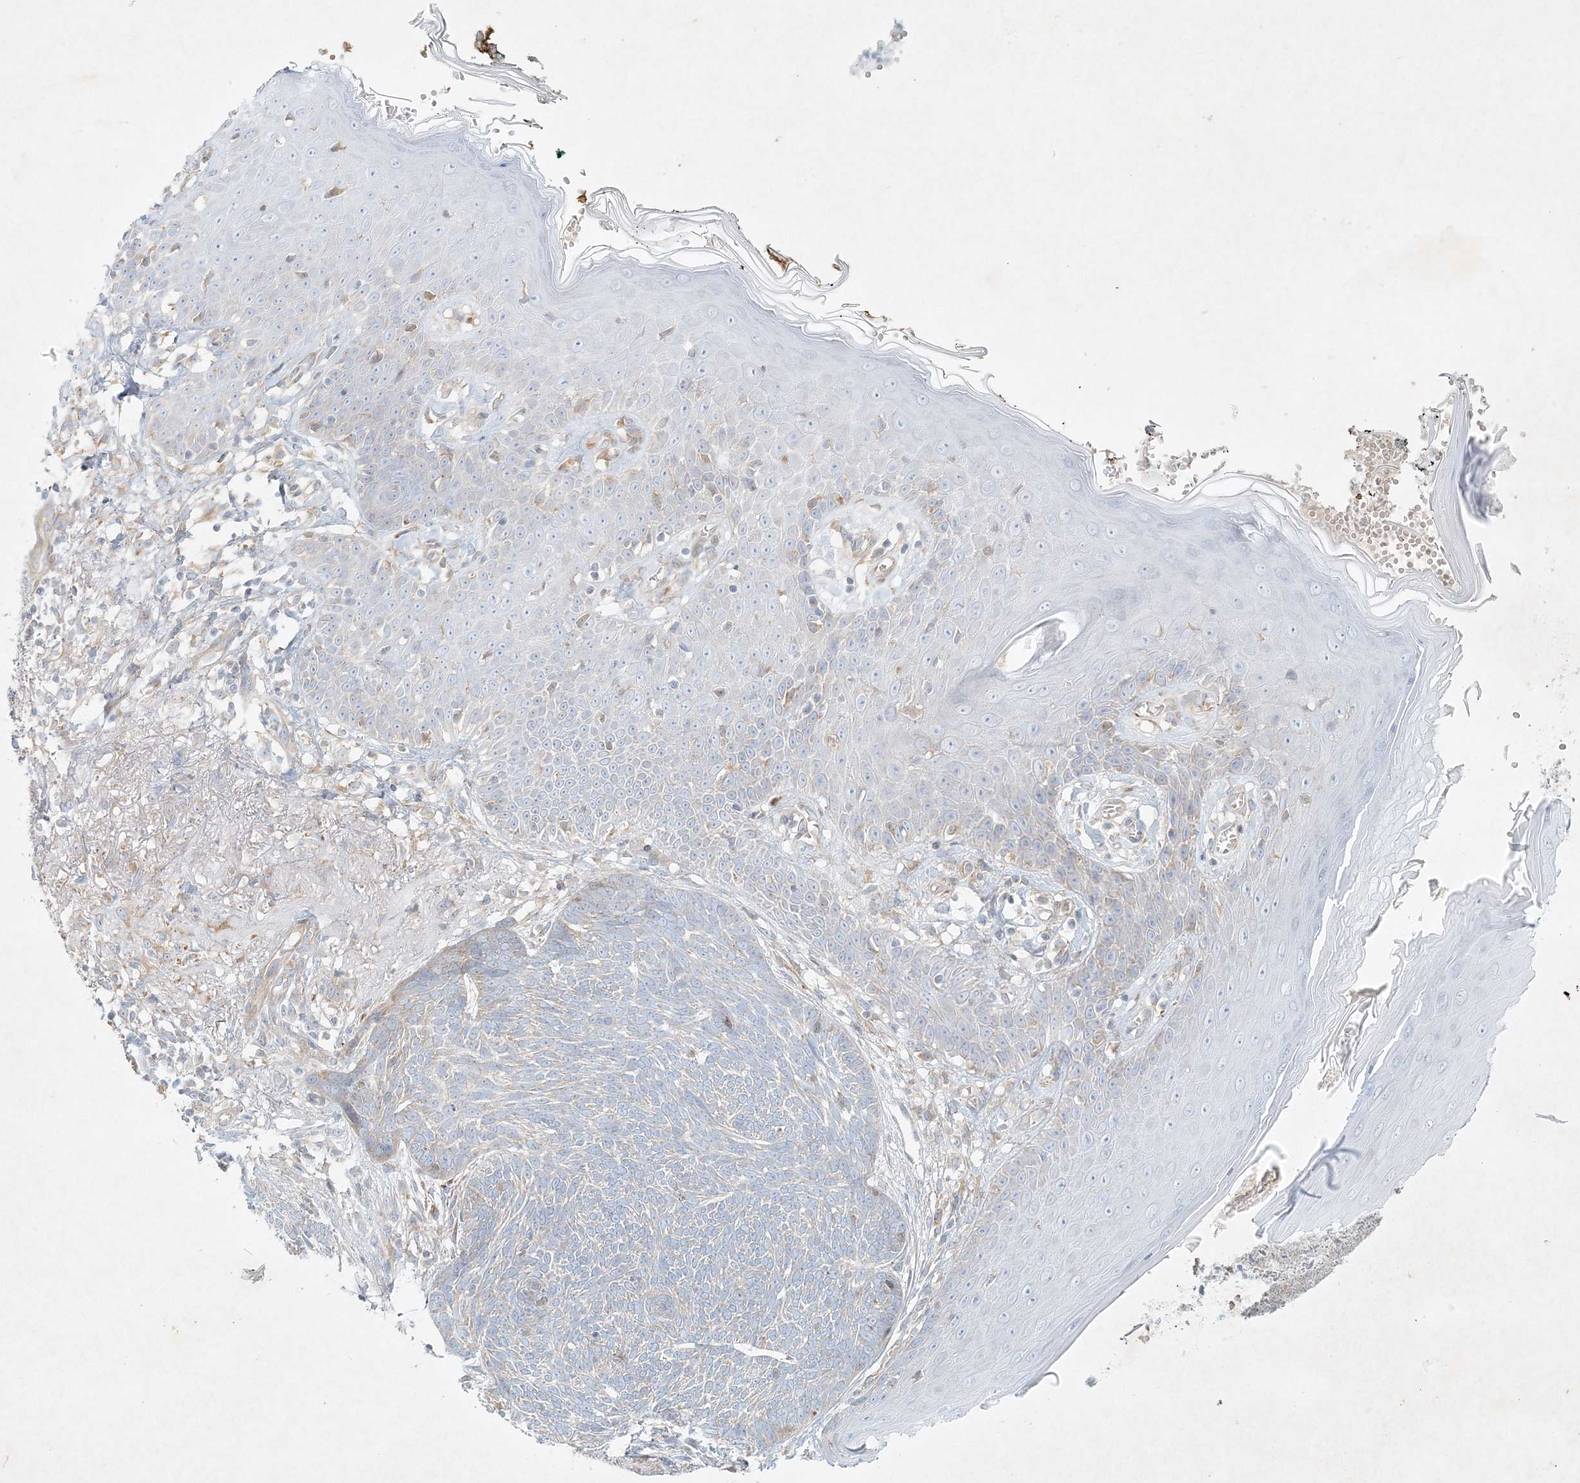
{"staining": {"intensity": "weak", "quantity": "25%-75%", "location": "cytoplasmic/membranous"}, "tissue": "skin cancer", "cell_type": "Tumor cells", "image_type": "cancer", "snomed": [{"axis": "morphology", "description": "Normal tissue, NOS"}, {"axis": "morphology", "description": "Basal cell carcinoma"}, {"axis": "topography", "description": "Skin"}], "caption": "This is an image of immunohistochemistry staining of skin cancer, which shows weak expression in the cytoplasmic/membranous of tumor cells.", "gene": "STK11IP", "patient": {"sex": "male", "age": 64}}